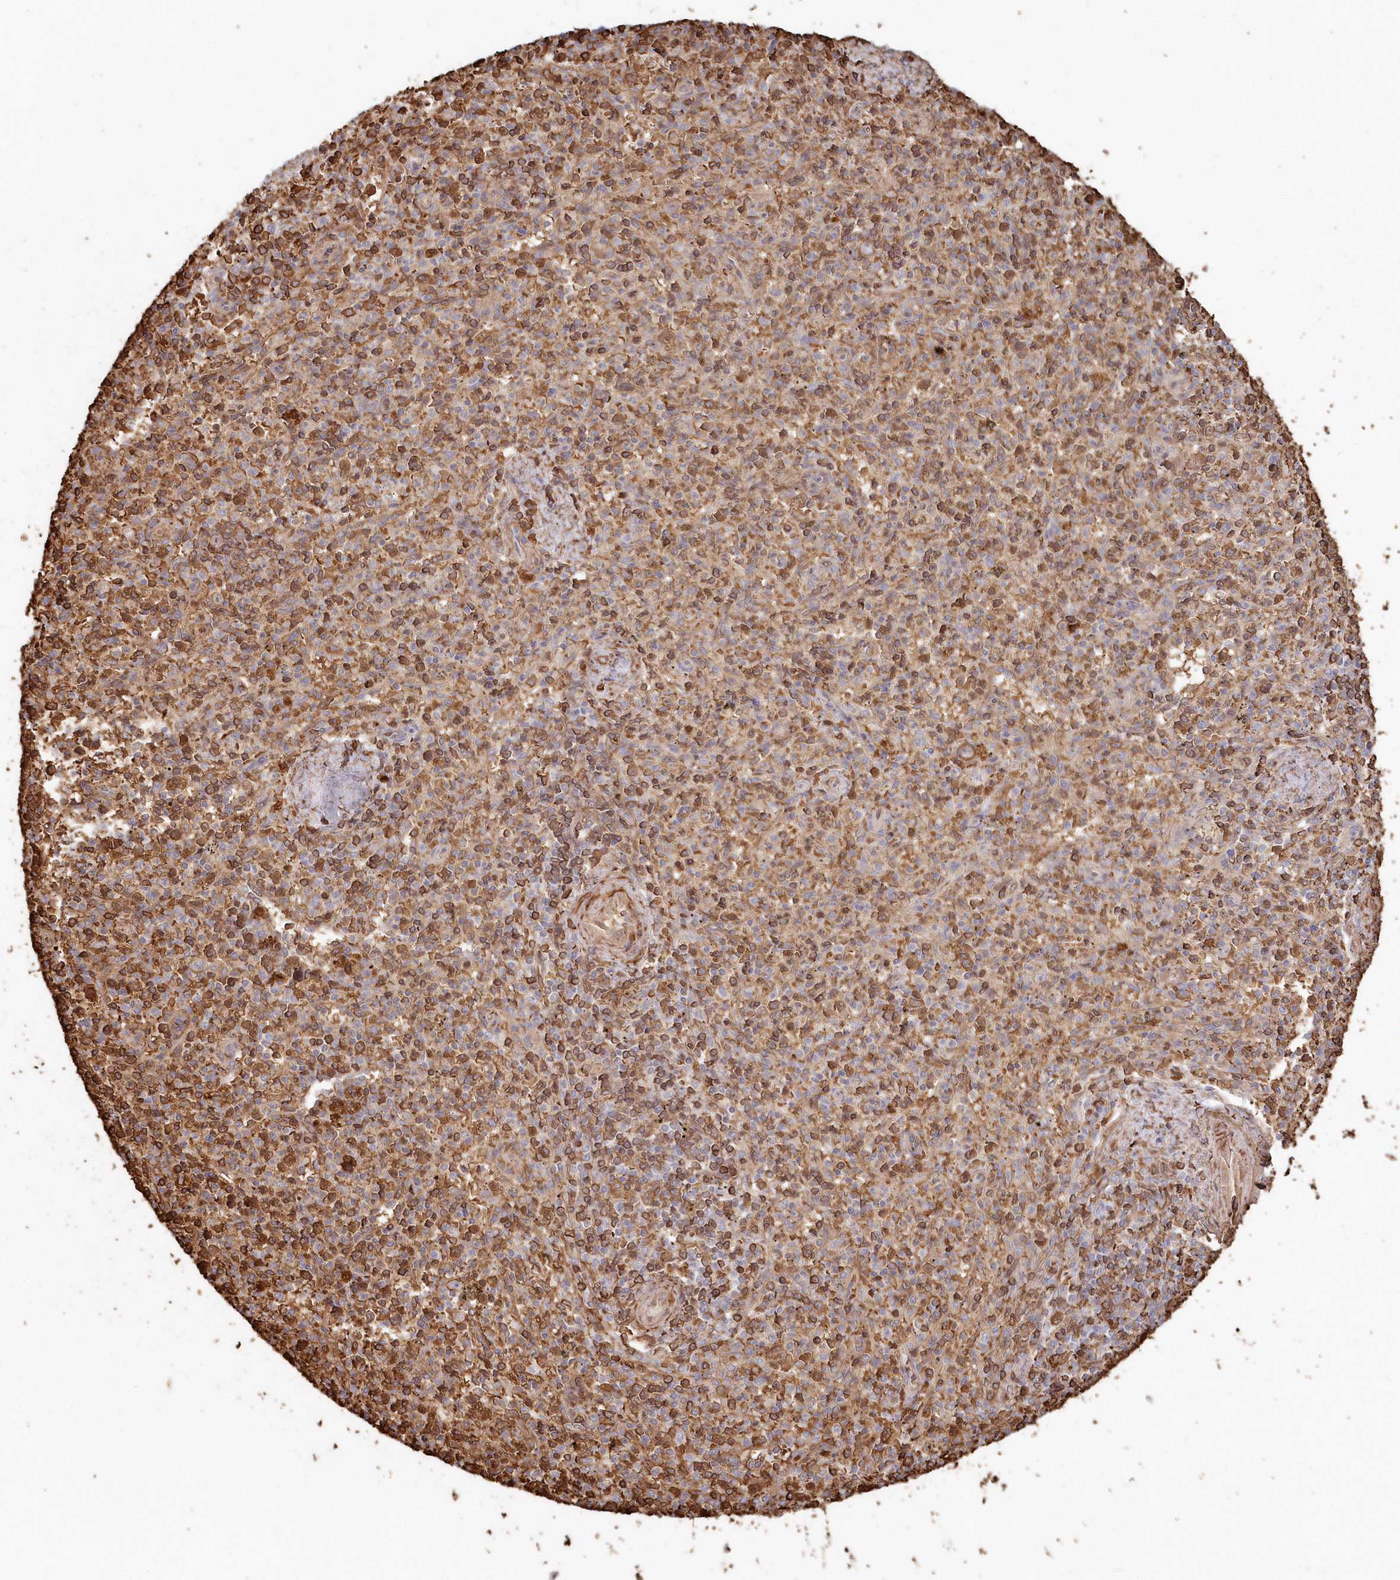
{"staining": {"intensity": "moderate", "quantity": "25%-75%", "location": "cytoplasmic/membranous"}, "tissue": "spleen", "cell_type": "Cells in red pulp", "image_type": "normal", "snomed": [{"axis": "morphology", "description": "Normal tissue, NOS"}, {"axis": "topography", "description": "Spleen"}], "caption": "Cells in red pulp reveal moderate cytoplasmic/membranous positivity in about 25%-75% of cells in normal spleen. (IHC, brightfield microscopy, high magnification).", "gene": "SERINC1", "patient": {"sex": "male", "age": 72}}